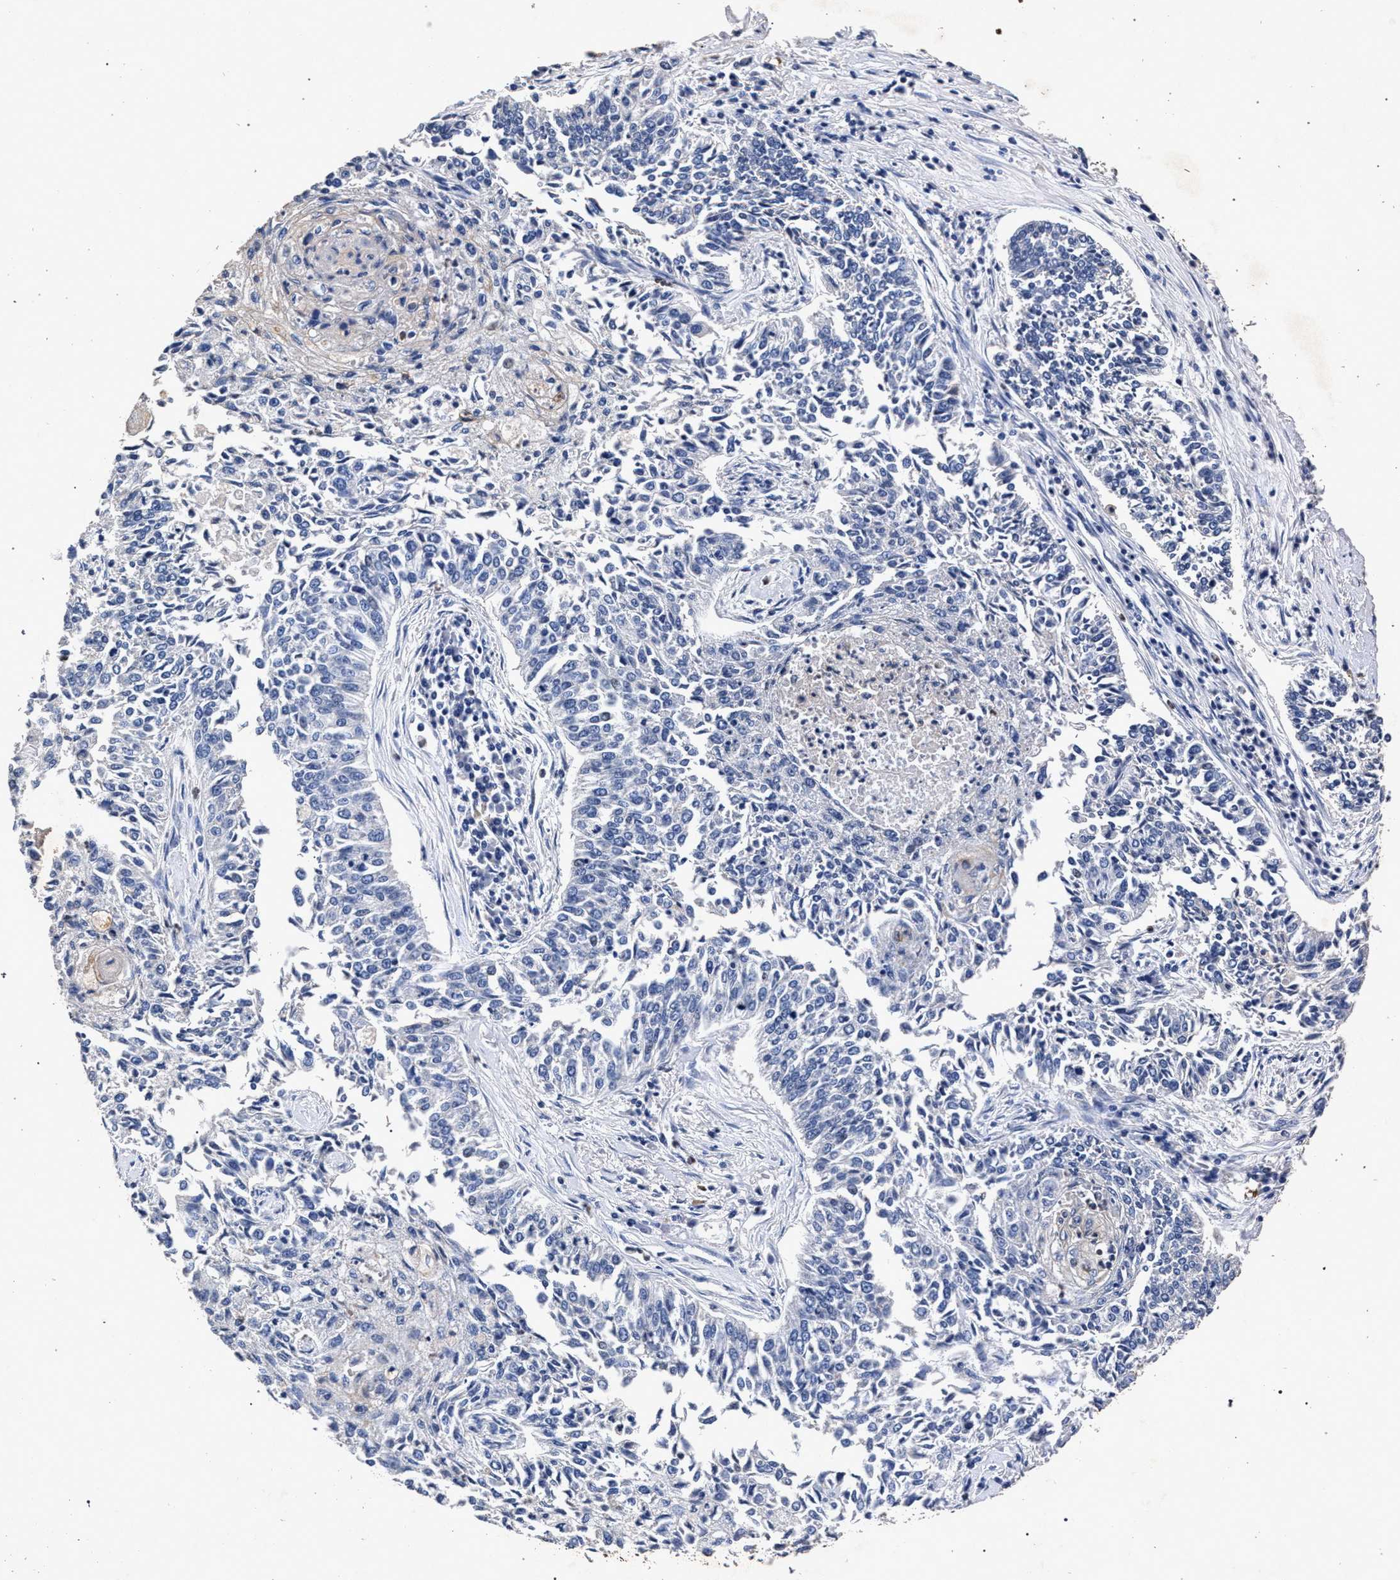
{"staining": {"intensity": "negative", "quantity": "none", "location": "none"}, "tissue": "lung cancer", "cell_type": "Tumor cells", "image_type": "cancer", "snomed": [{"axis": "morphology", "description": "Normal tissue, NOS"}, {"axis": "morphology", "description": "Squamous cell carcinoma, NOS"}, {"axis": "topography", "description": "Cartilage tissue"}, {"axis": "topography", "description": "Bronchus"}, {"axis": "topography", "description": "Lung"}], "caption": "A histopathology image of human lung squamous cell carcinoma is negative for staining in tumor cells. (DAB immunohistochemistry (IHC), high magnification).", "gene": "ATP1A2", "patient": {"sex": "female", "age": 49}}